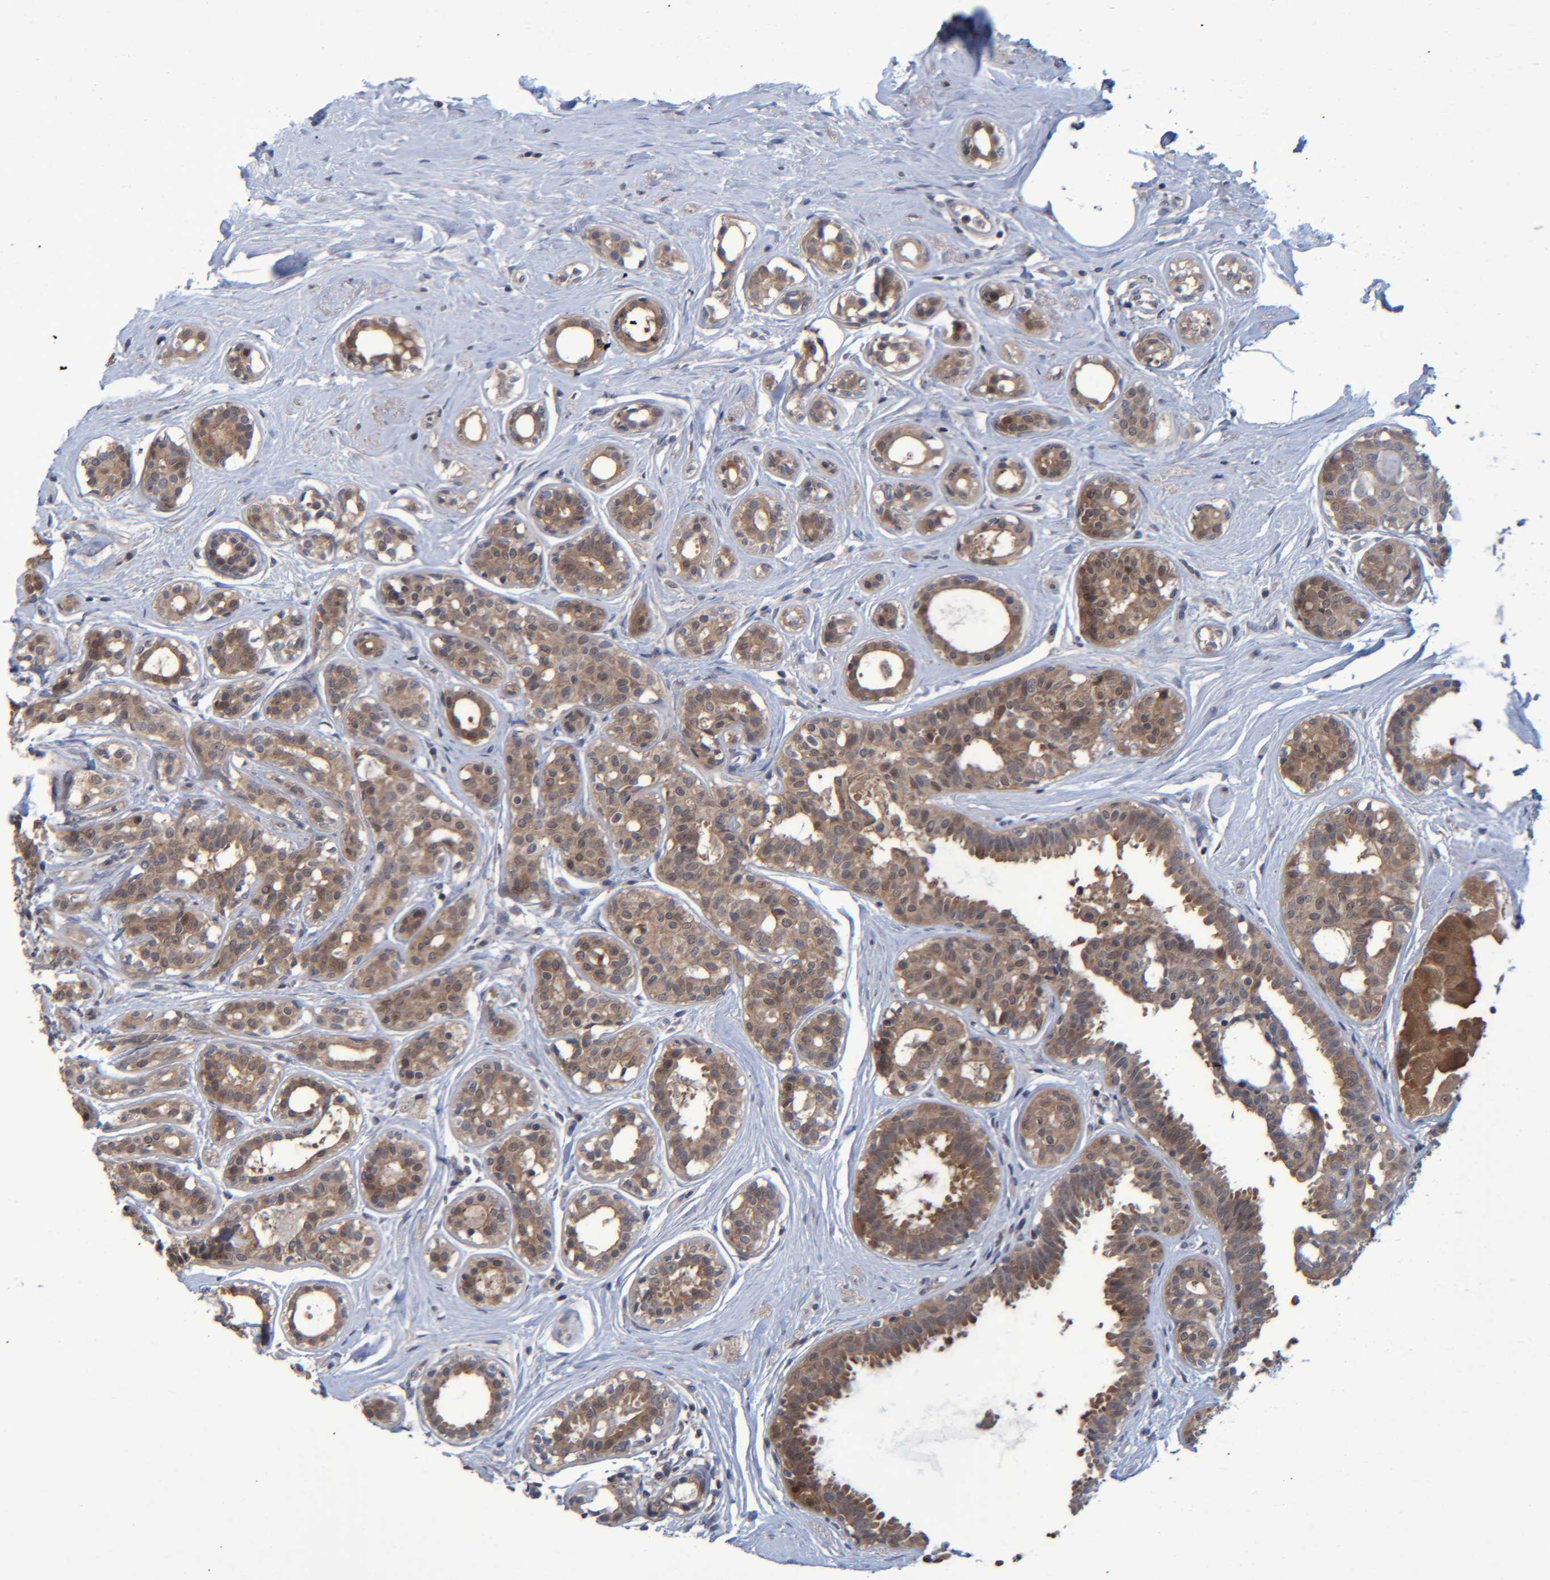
{"staining": {"intensity": "moderate", "quantity": ">75%", "location": "cytoplasmic/membranous"}, "tissue": "breast cancer", "cell_type": "Tumor cells", "image_type": "cancer", "snomed": [{"axis": "morphology", "description": "Duct carcinoma"}, {"axis": "topography", "description": "Breast"}], "caption": "Moderate cytoplasmic/membranous positivity is identified in approximately >75% of tumor cells in breast invasive ductal carcinoma.", "gene": "PCYT2", "patient": {"sex": "female", "age": 55}}